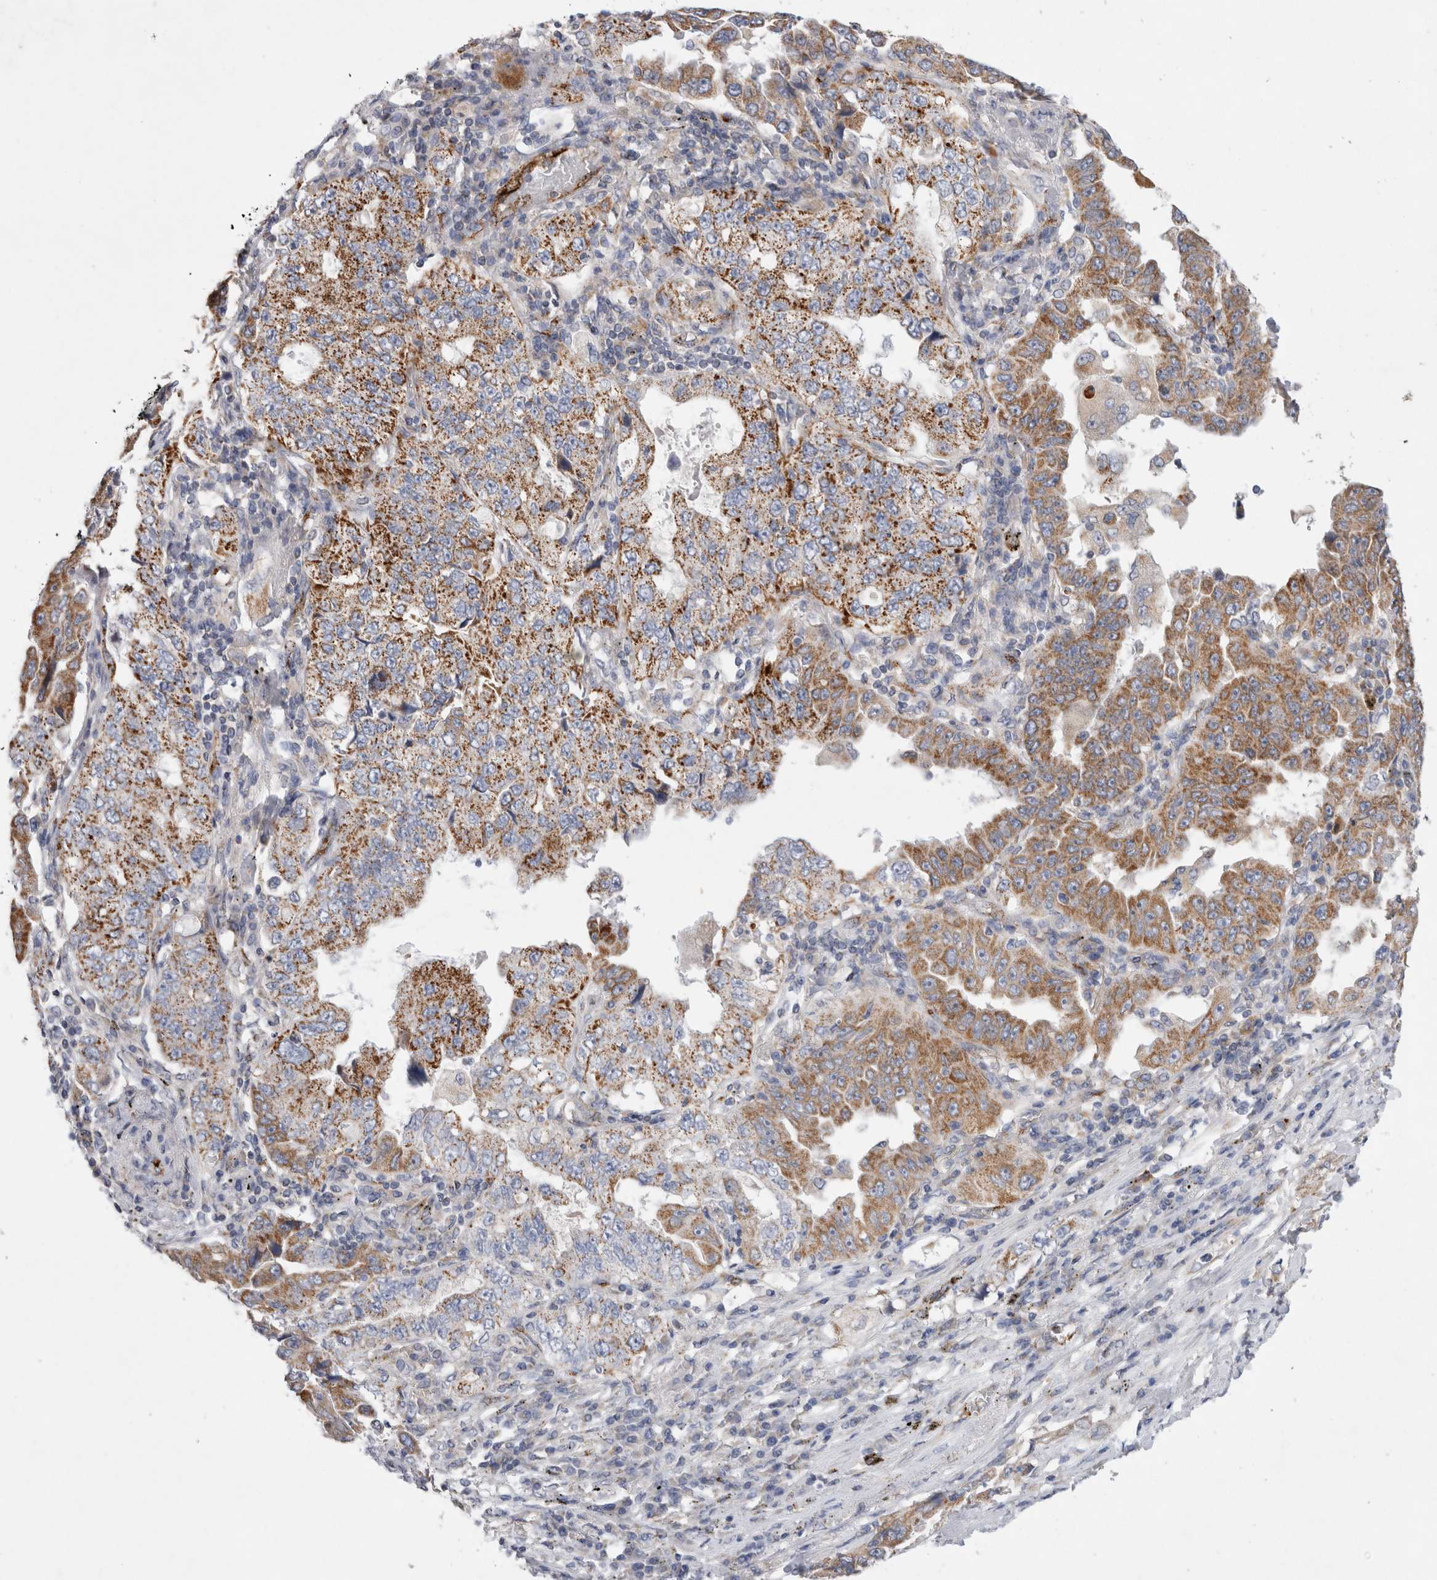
{"staining": {"intensity": "strong", "quantity": ">75%", "location": "cytoplasmic/membranous"}, "tissue": "lung cancer", "cell_type": "Tumor cells", "image_type": "cancer", "snomed": [{"axis": "morphology", "description": "Adenocarcinoma, NOS"}, {"axis": "topography", "description": "Lung"}], "caption": "Immunohistochemical staining of human adenocarcinoma (lung) shows high levels of strong cytoplasmic/membranous protein staining in about >75% of tumor cells.", "gene": "IARS2", "patient": {"sex": "female", "age": 51}}